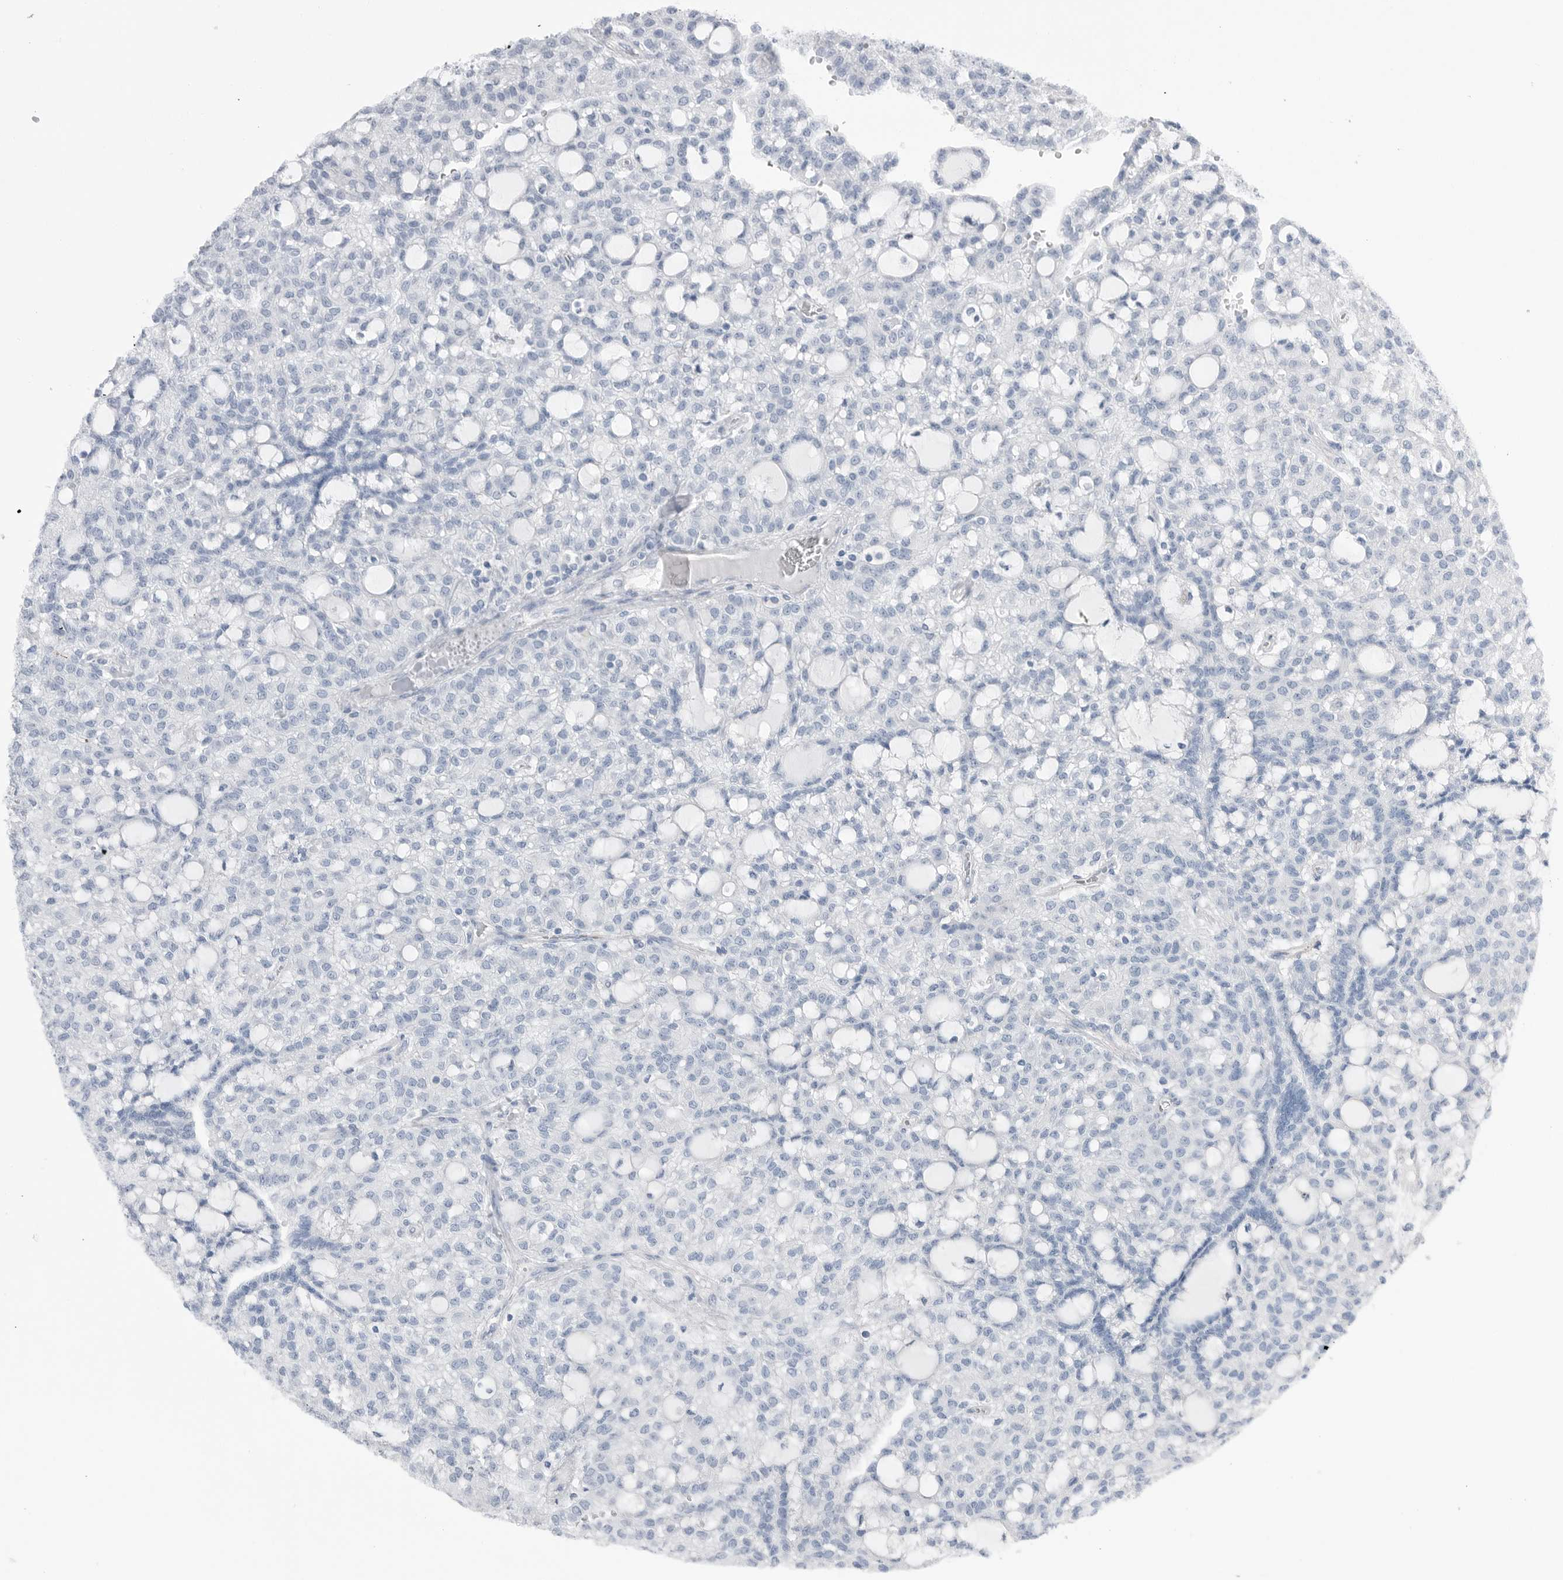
{"staining": {"intensity": "negative", "quantity": "none", "location": "none"}, "tissue": "renal cancer", "cell_type": "Tumor cells", "image_type": "cancer", "snomed": [{"axis": "morphology", "description": "Adenocarcinoma, NOS"}, {"axis": "topography", "description": "Kidney"}], "caption": "Photomicrograph shows no protein staining in tumor cells of adenocarcinoma (renal) tissue. Brightfield microscopy of immunohistochemistry stained with DAB (3,3'-diaminobenzidine) (brown) and hematoxylin (blue), captured at high magnification.", "gene": "ABHD12", "patient": {"sex": "male", "age": 63}}